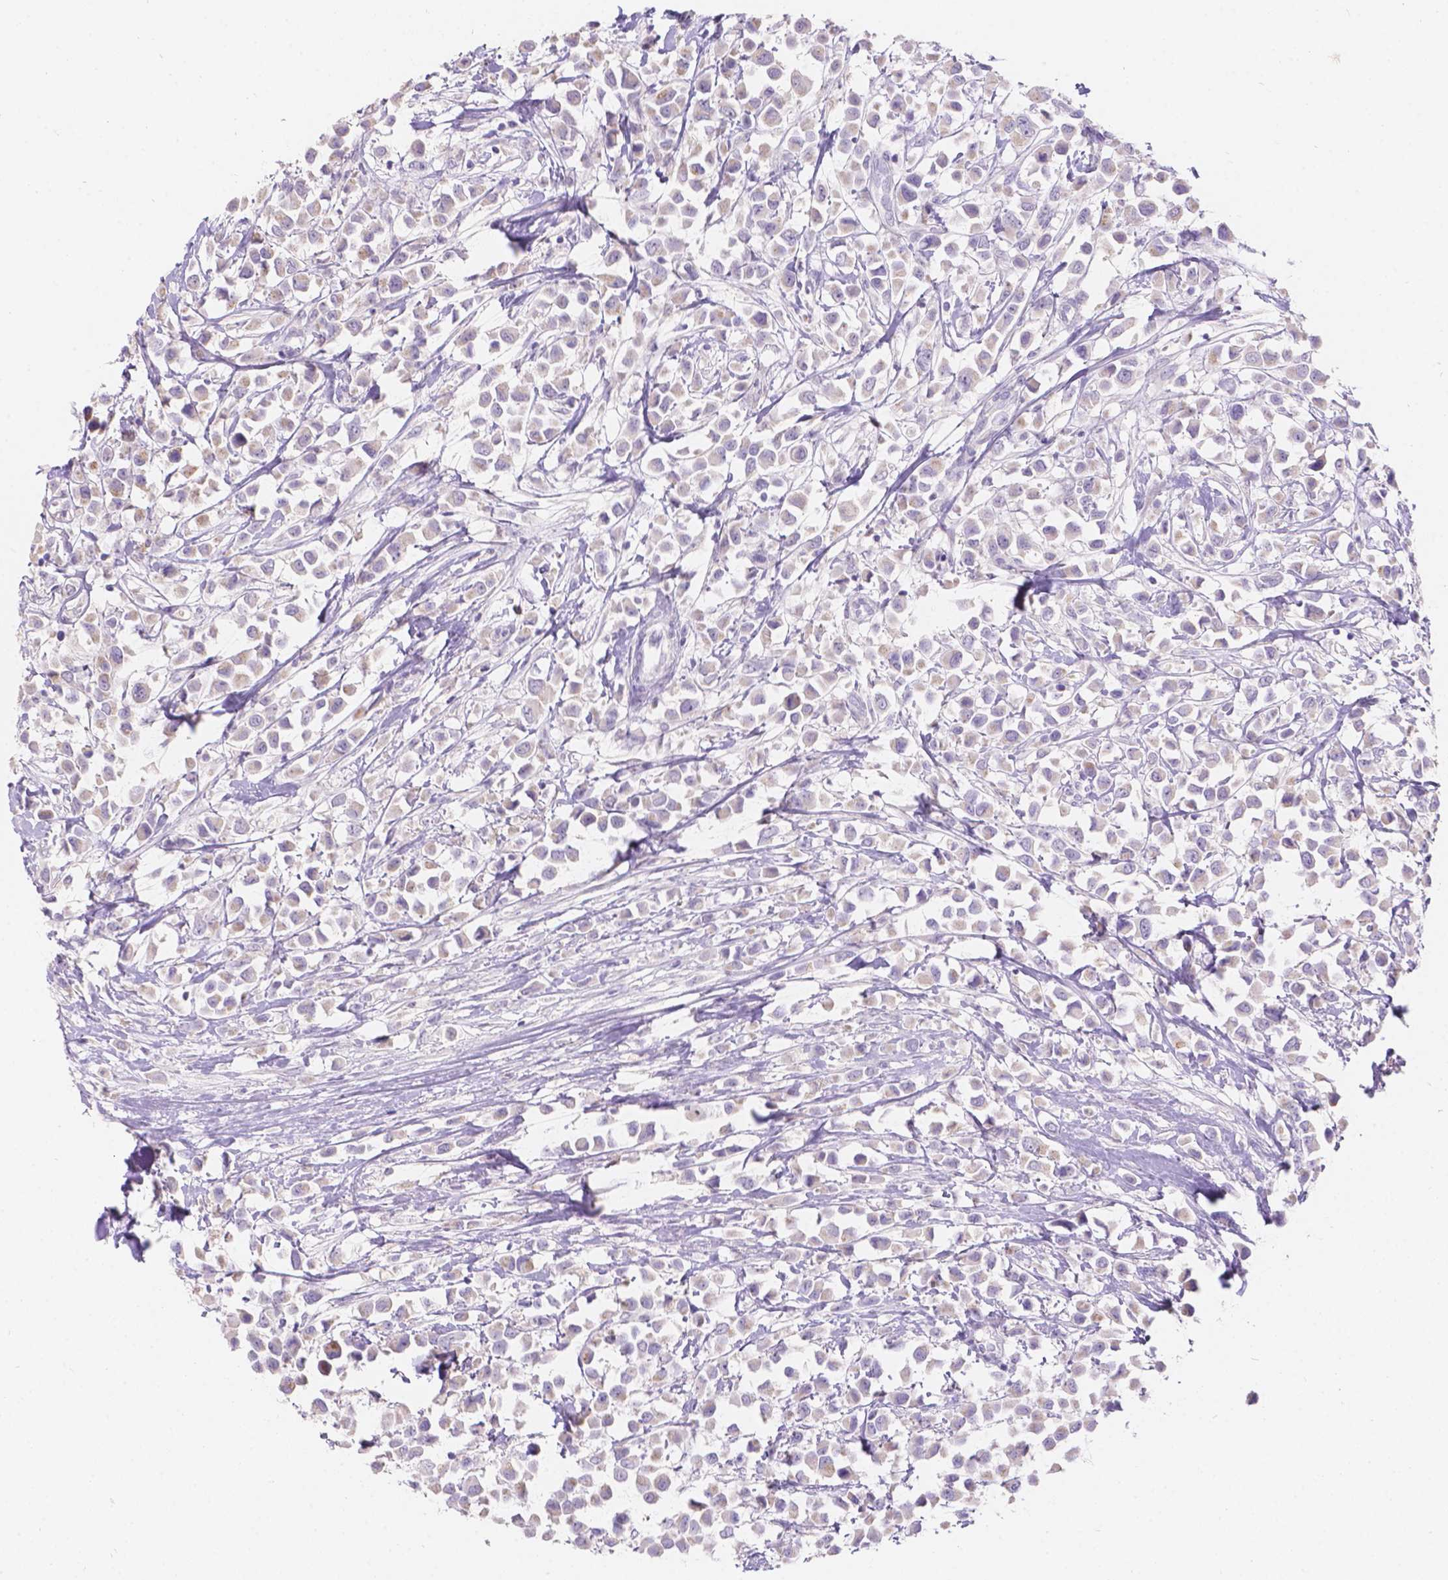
{"staining": {"intensity": "weak", "quantity": "25%-75%", "location": "cytoplasmic/membranous"}, "tissue": "breast cancer", "cell_type": "Tumor cells", "image_type": "cancer", "snomed": [{"axis": "morphology", "description": "Duct carcinoma"}, {"axis": "topography", "description": "Breast"}], "caption": "Brown immunohistochemical staining in breast cancer reveals weak cytoplasmic/membranous positivity in about 25%-75% of tumor cells.", "gene": "HTN3", "patient": {"sex": "female", "age": 61}}